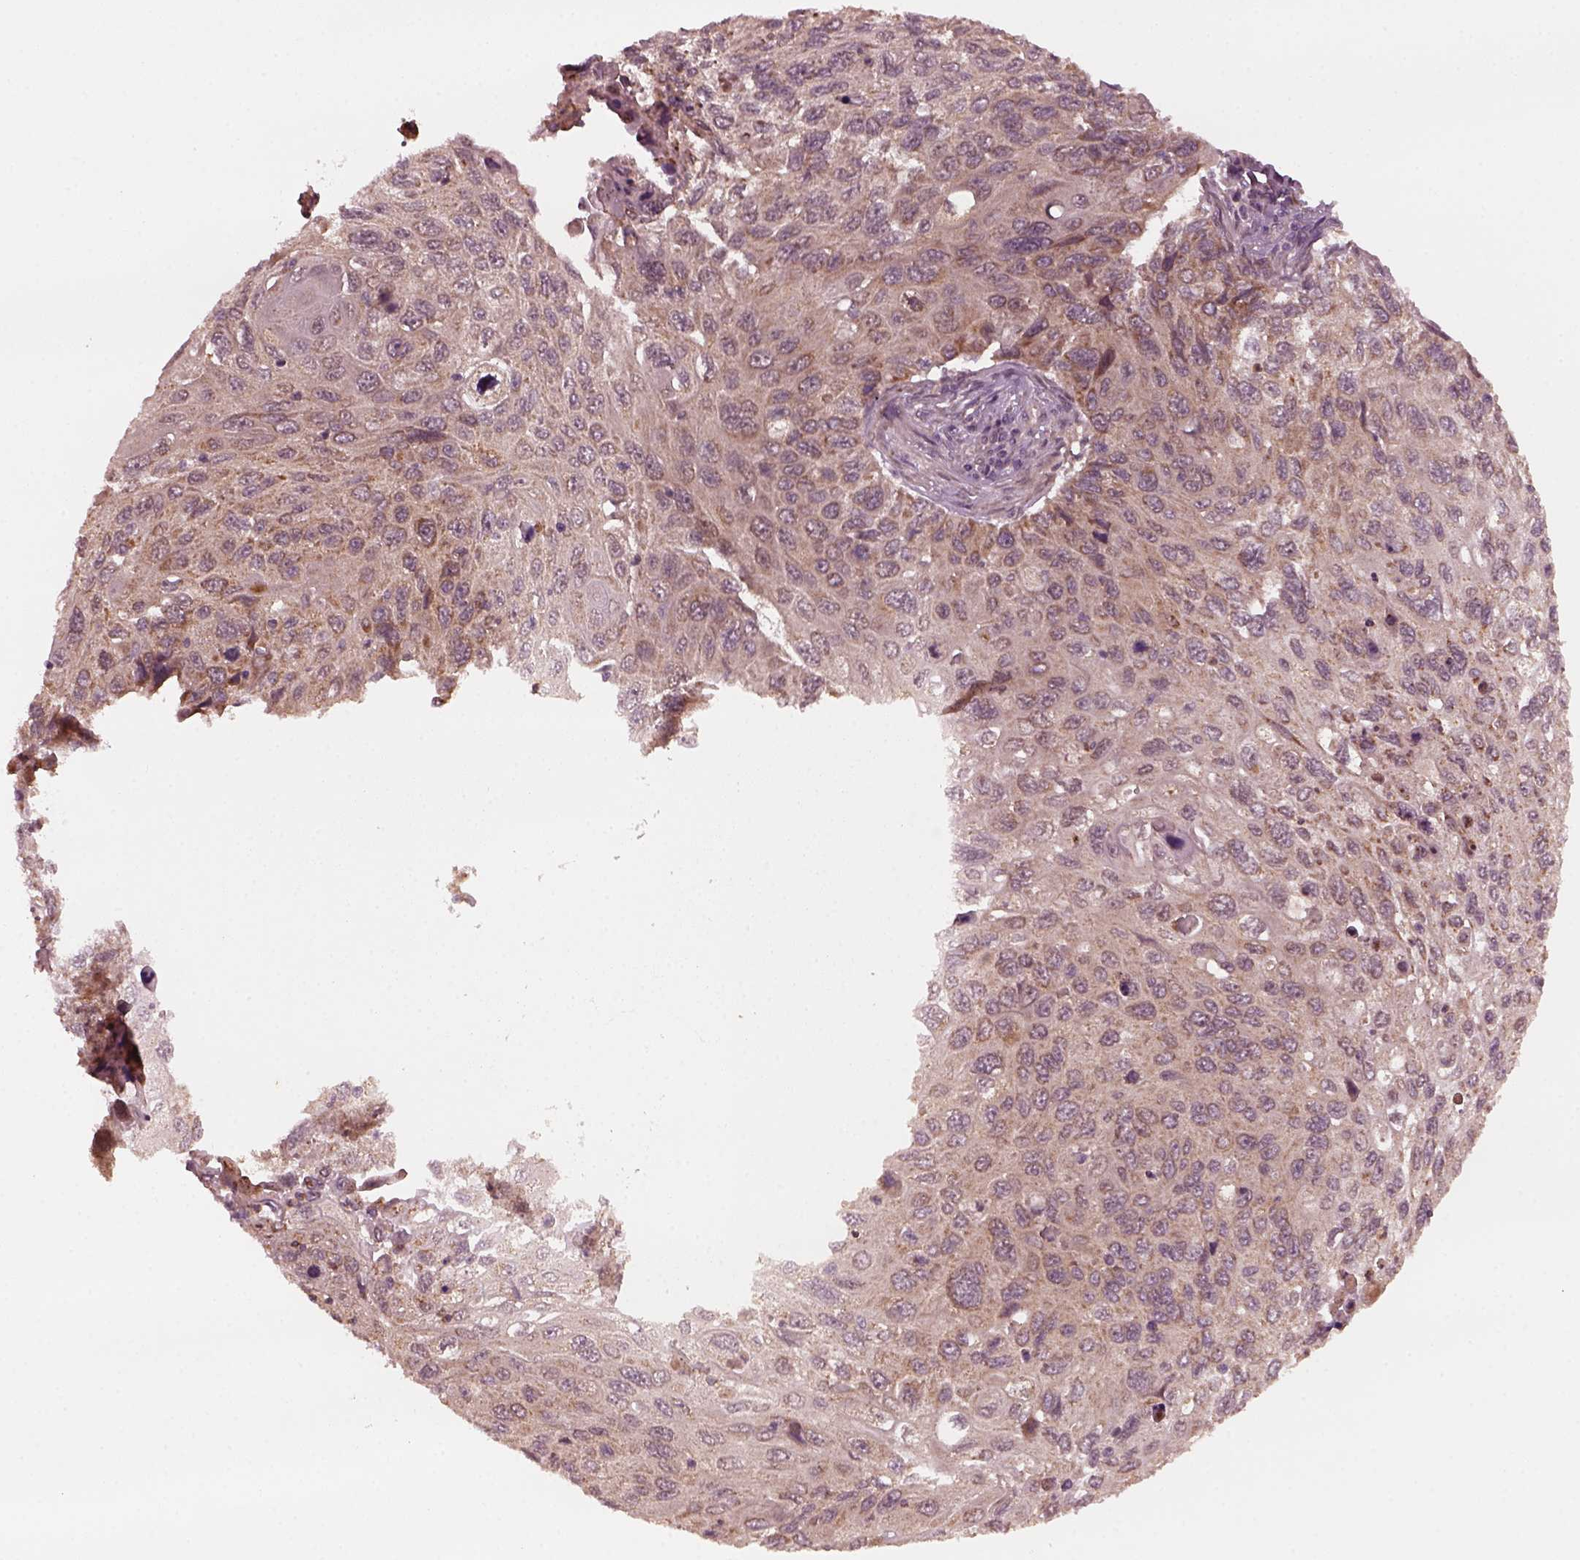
{"staining": {"intensity": "weak", "quantity": "25%-75%", "location": "cytoplasmic/membranous"}, "tissue": "cervical cancer", "cell_type": "Tumor cells", "image_type": "cancer", "snomed": [{"axis": "morphology", "description": "Squamous cell carcinoma, NOS"}, {"axis": "topography", "description": "Cervix"}], "caption": "DAB immunohistochemical staining of cervical cancer (squamous cell carcinoma) shows weak cytoplasmic/membranous protein expression in approximately 25%-75% of tumor cells.", "gene": "FAF2", "patient": {"sex": "female", "age": 70}}